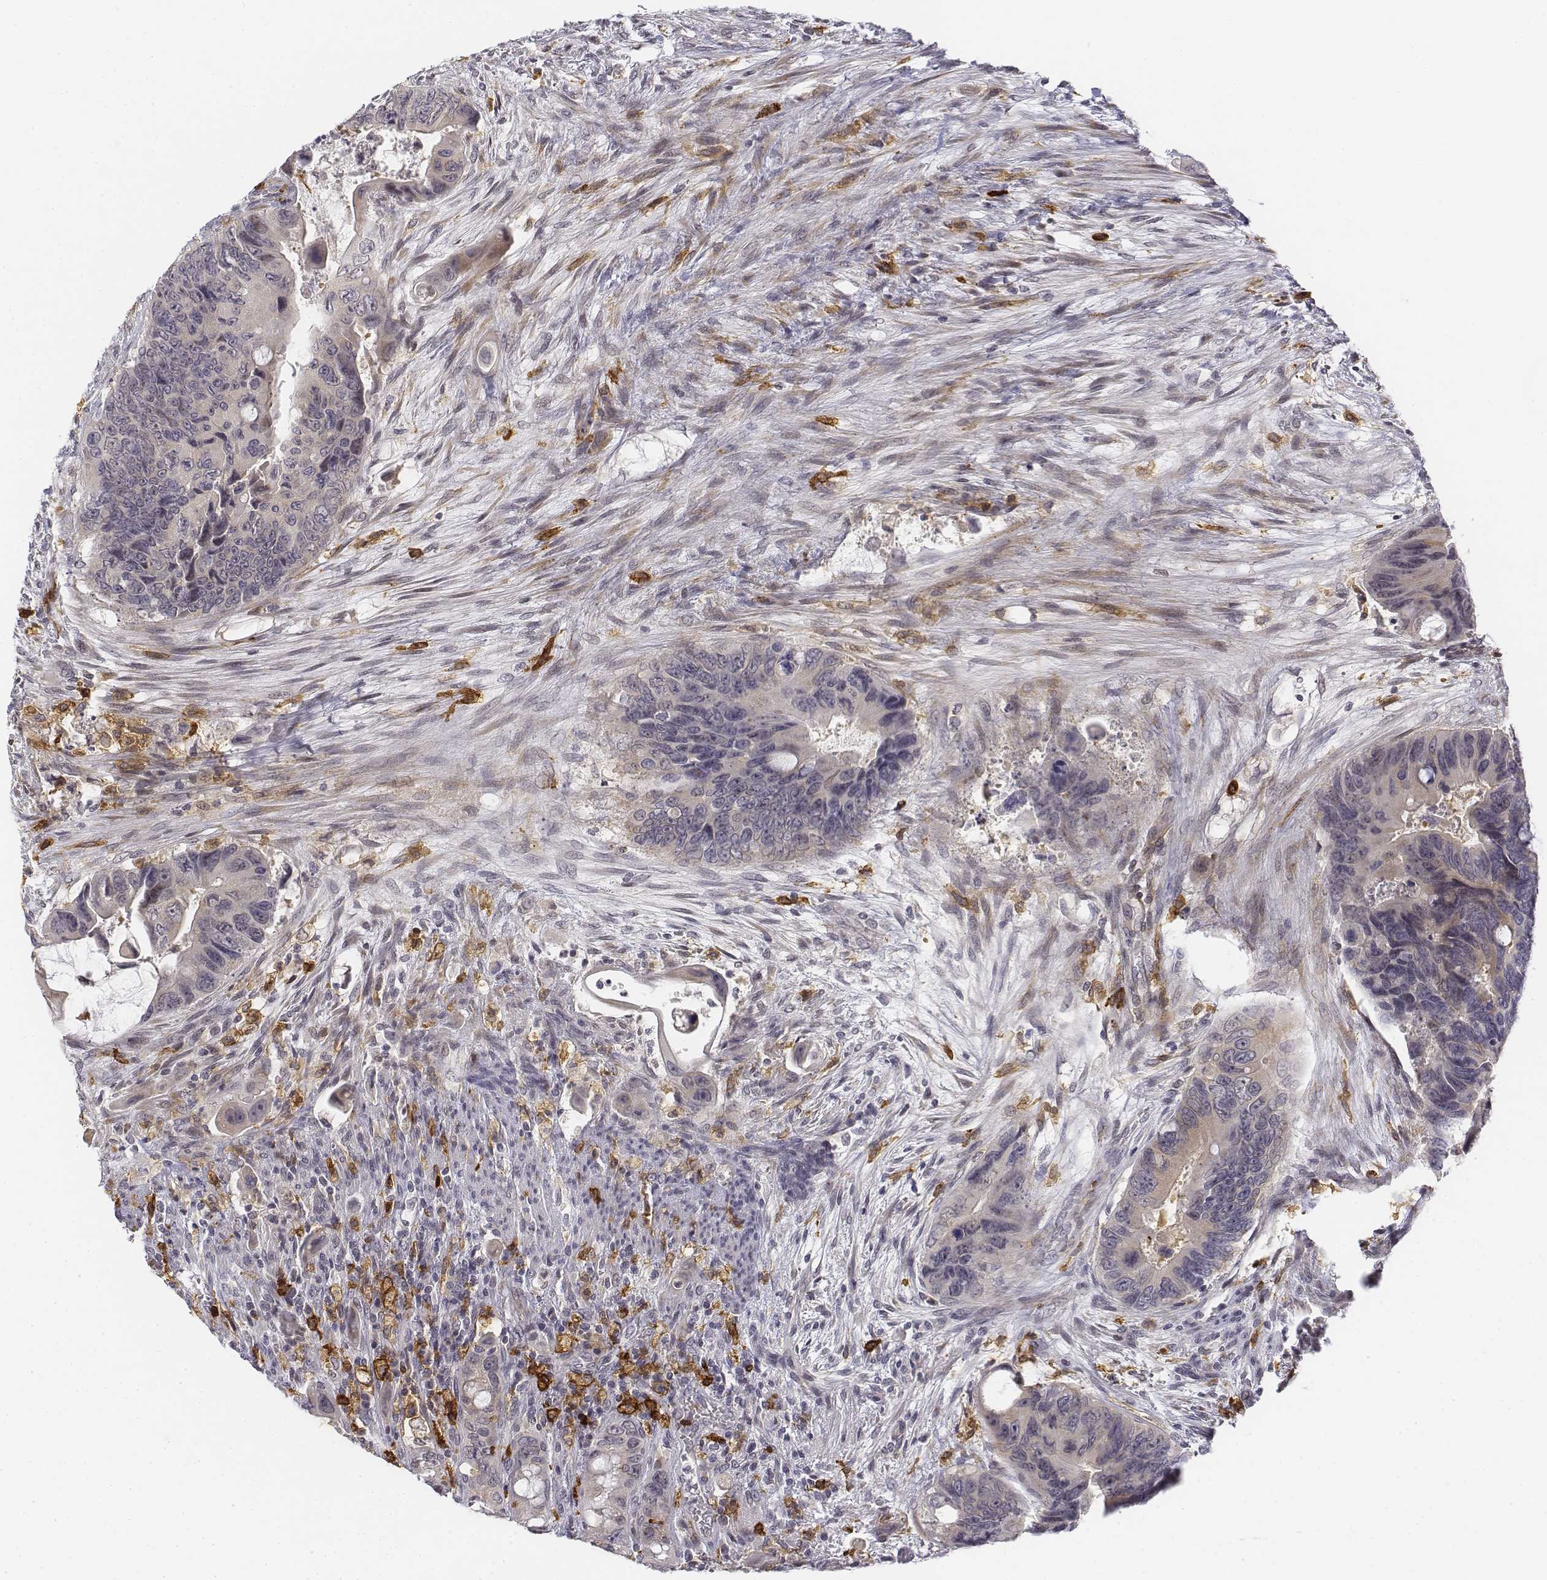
{"staining": {"intensity": "negative", "quantity": "none", "location": "none"}, "tissue": "colorectal cancer", "cell_type": "Tumor cells", "image_type": "cancer", "snomed": [{"axis": "morphology", "description": "Adenocarcinoma, NOS"}, {"axis": "topography", "description": "Rectum"}], "caption": "This photomicrograph is of colorectal cancer (adenocarcinoma) stained with immunohistochemistry to label a protein in brown with the nuclei are counter-stained blue. There is no staining in tumor cells.", "gene": "CD14", "patient": {"sex": "male", "age": 63}}